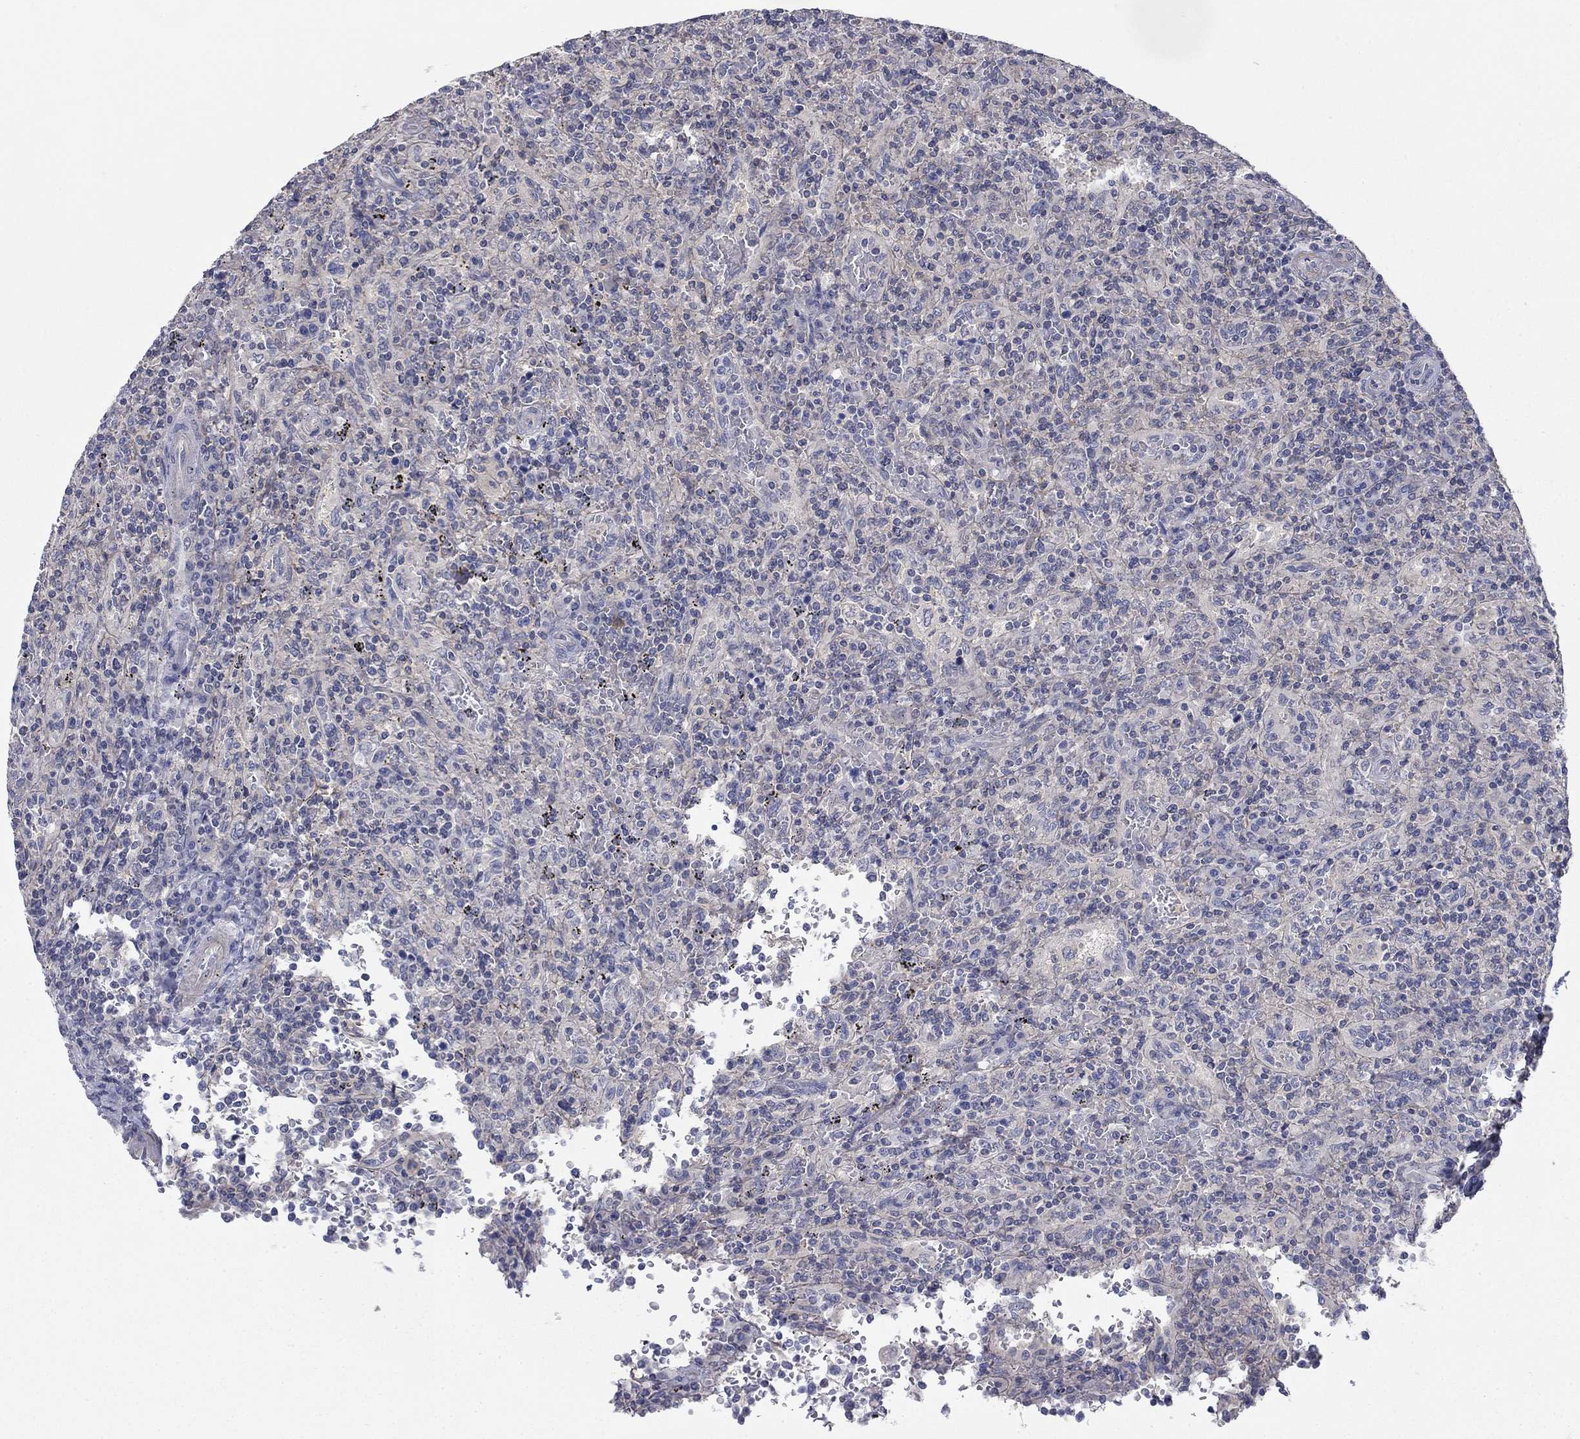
{"staining": {"intensity": "negative", "quantity": "none", "location": "none"}, "tissue": "lymphoma", "cell_type": "Tumor cells", "image_type": "cancer", "snomed": [{"axis": "morphology", "description": "Malignant lymphoma, non-Hodgkin's type, Low grade"}, {"axis": "topography", "description": "Spleen"}], "caption": "DAB (3,3'-diaminobenzidine) immunohistochemical staining of low-grade malignant lymphoma, non-Hodgkin's type demonstrates no significant positivity in tumor cells.", "gene": "GRK7", "patient": {"sex": "male", "age": 62}}